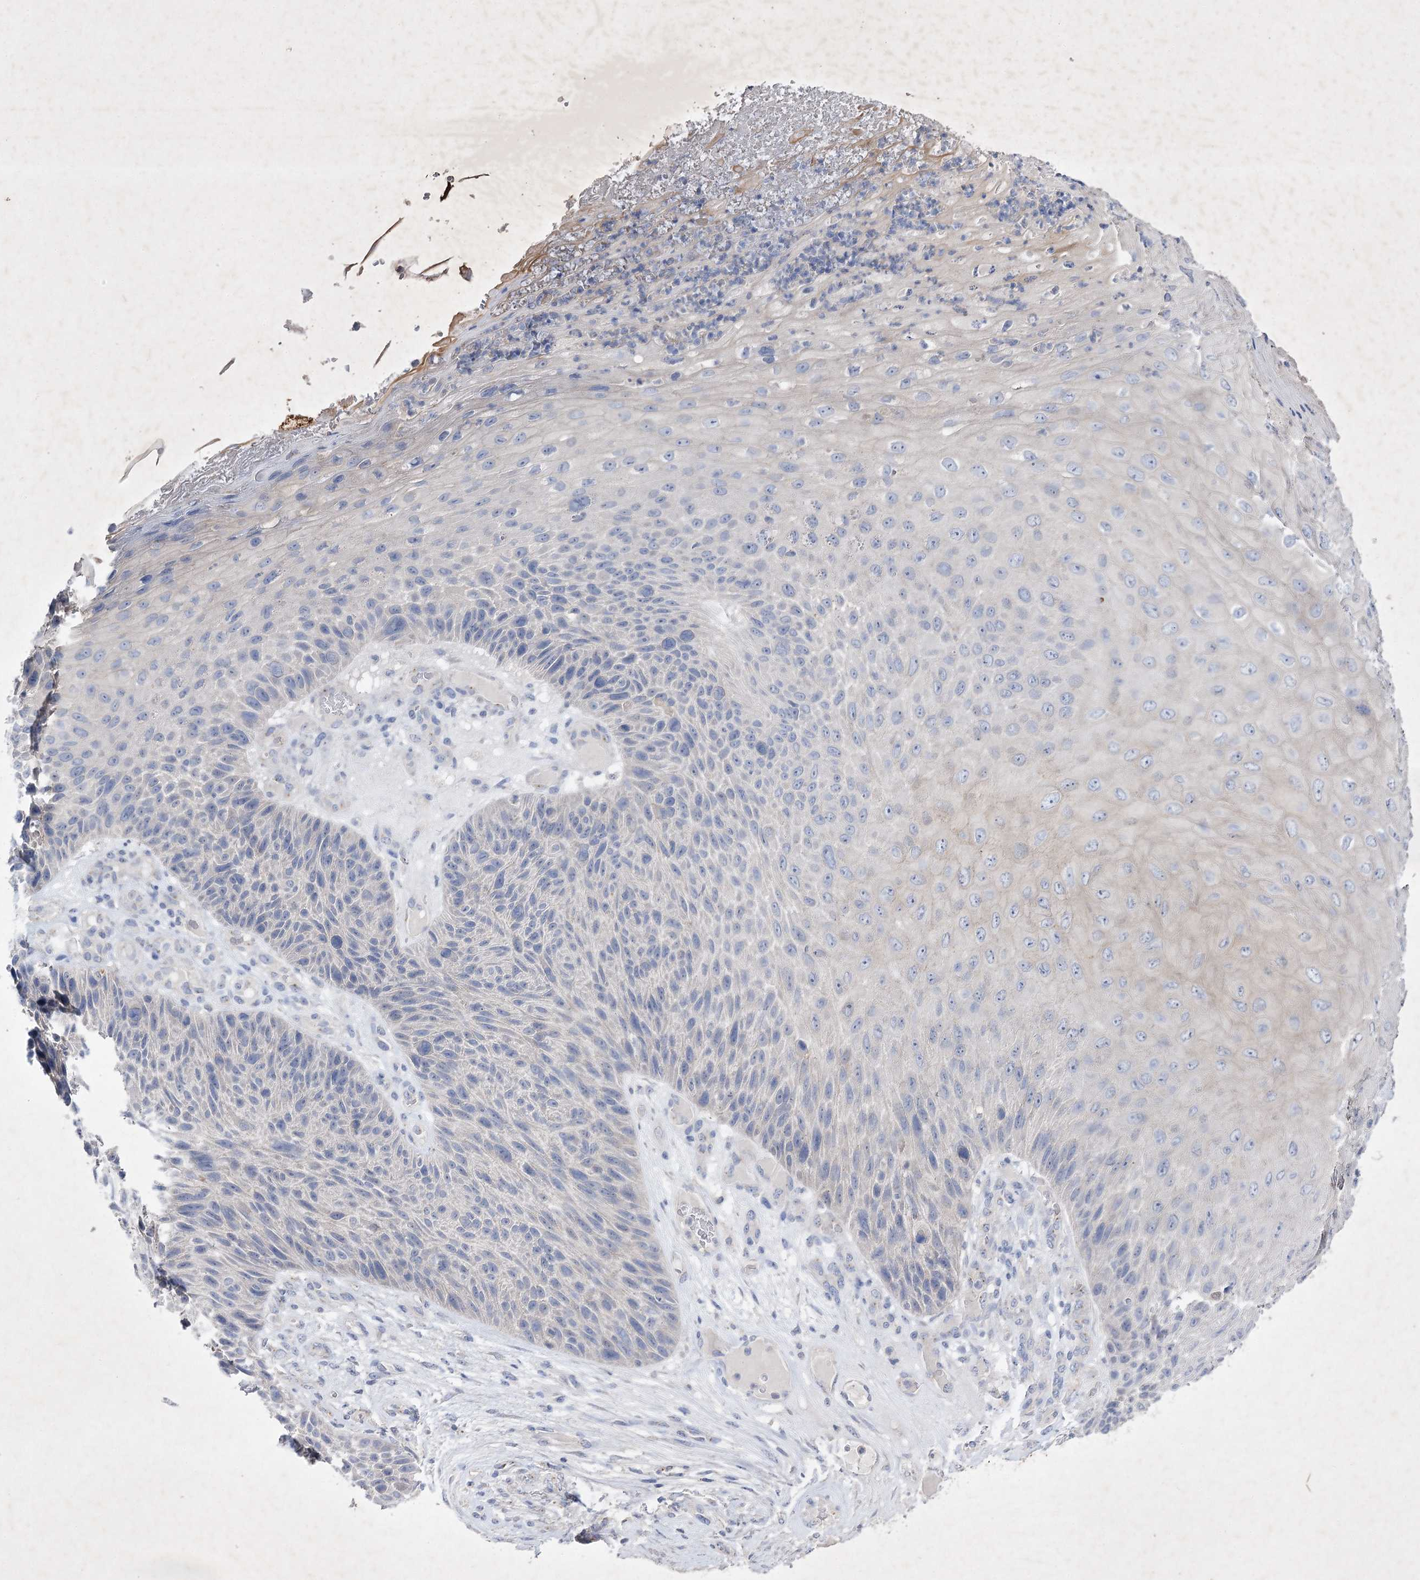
{"staining": {"intensity": "weak", "quantity": "<25%", "location": "cytoplasmic/membranous"}, "tissue": "skin cancer", "cell_type": "Tumor cells", "image_type": "cancer", "snomed": [{"axis": "morphology", "description": "Squamous cell carcinoma, NOS"}, {"axis": "topography", "description": "Skin"}], "caption": "A micrograph of squamous cell carcinoma (skin) stained for a protein reveals no brown staining in tumor cells. The staining is performed using DAB brown chromogen with nuclei counter-stained in using hematoxylin.", "gene": "COX15", "patient": {"sex": "female", "age": 88}}